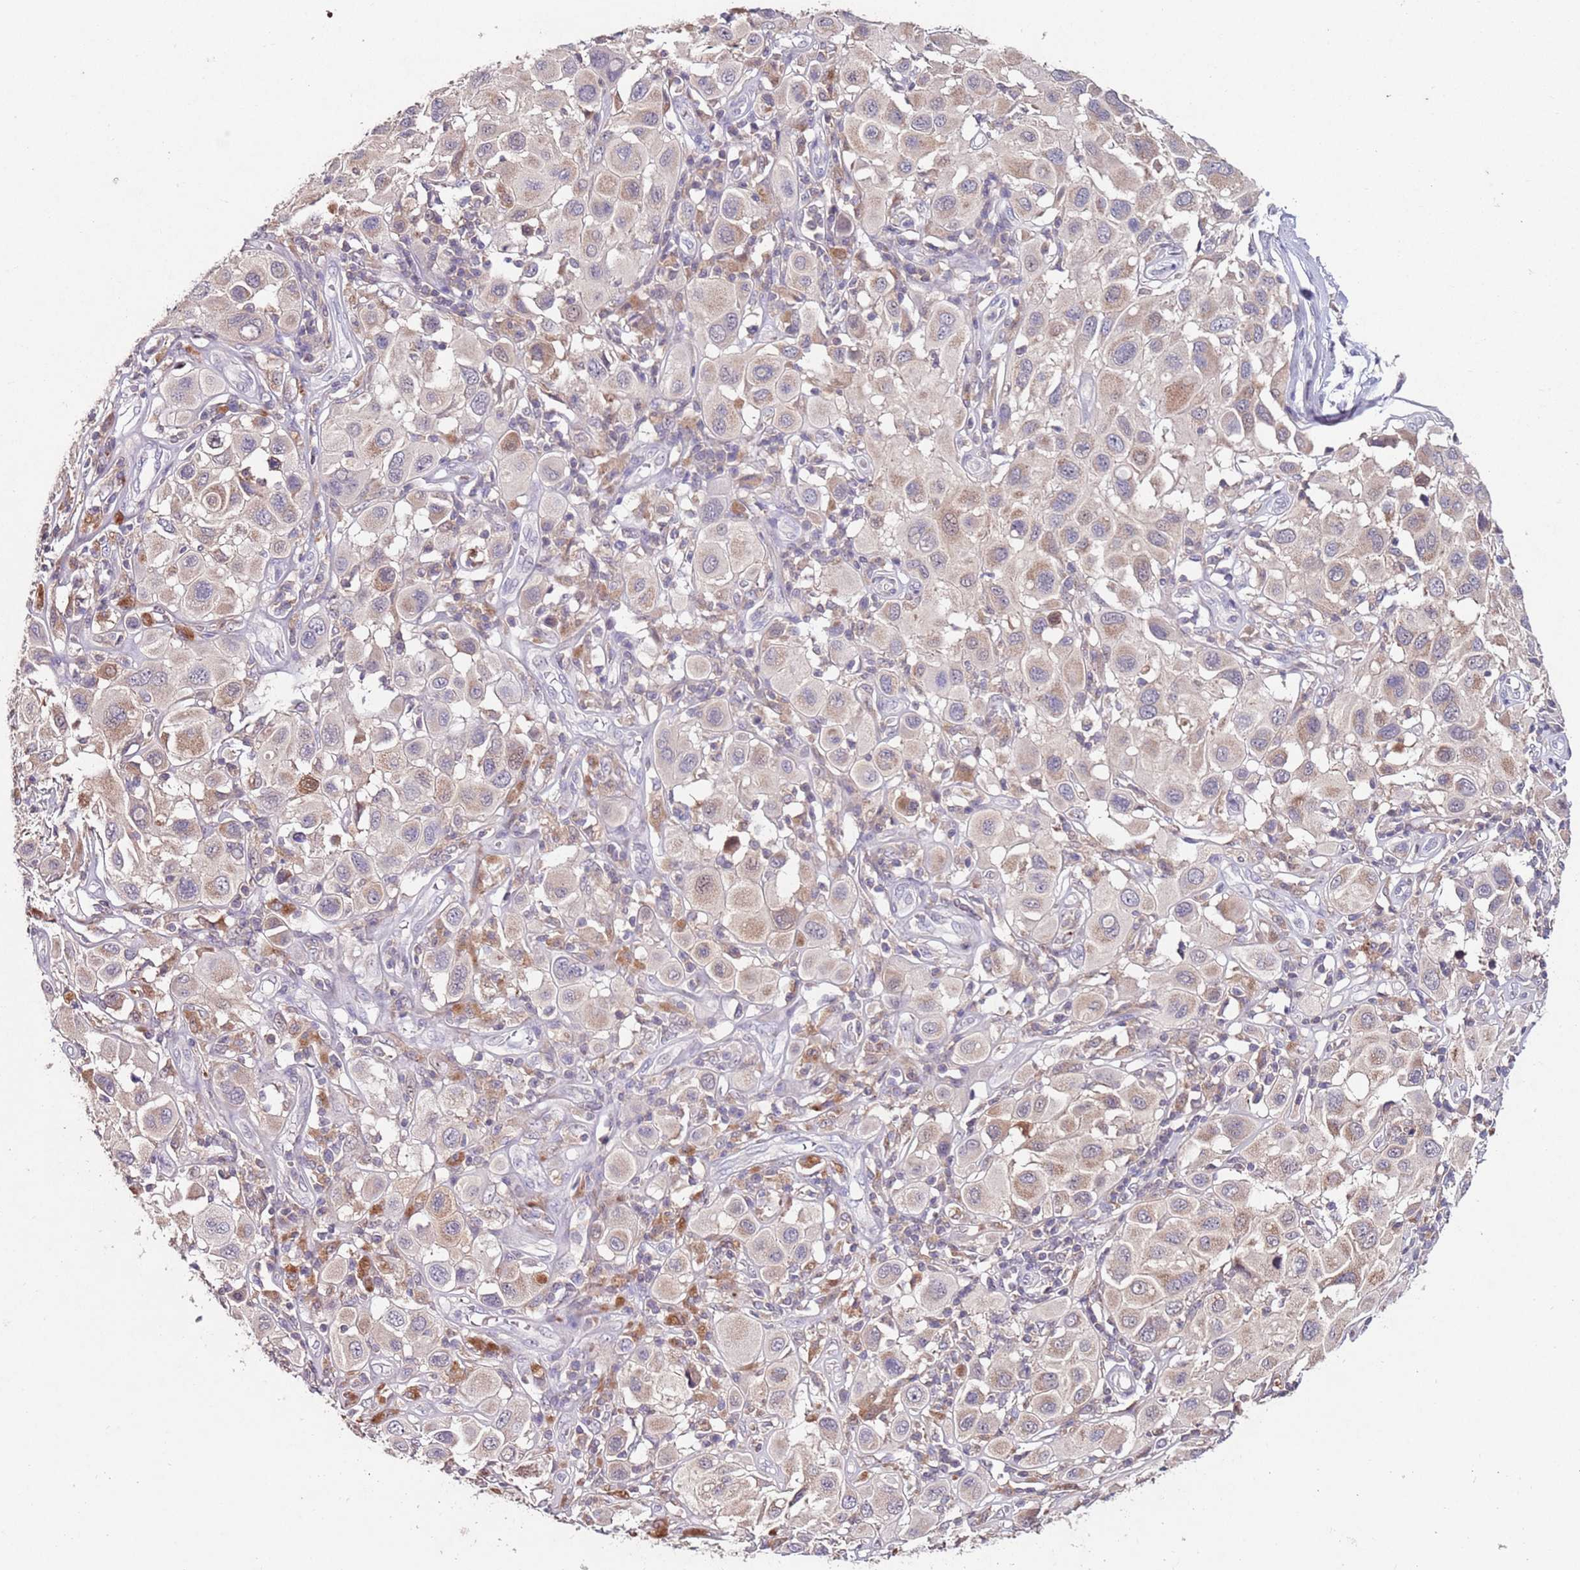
{"staining": {"intensity": "weak", "quantity": "<25%", "location": "cytoplasmic/membranous"}, "tissue": "melanoma", "cell_type": "Tumor cells", "image_type": "cancer", "snomed": [{"axis": "morphology", "description": "Malignant melanoma, Metastatic site"}, {"axis": "topography", "description": "Skin"}], "caption": "Immunohistochemical staining of human melanoma displays no significant staining in tumor cells.", "gene": "NRDE2", "patient": {"sex": "male", "age": 41}}